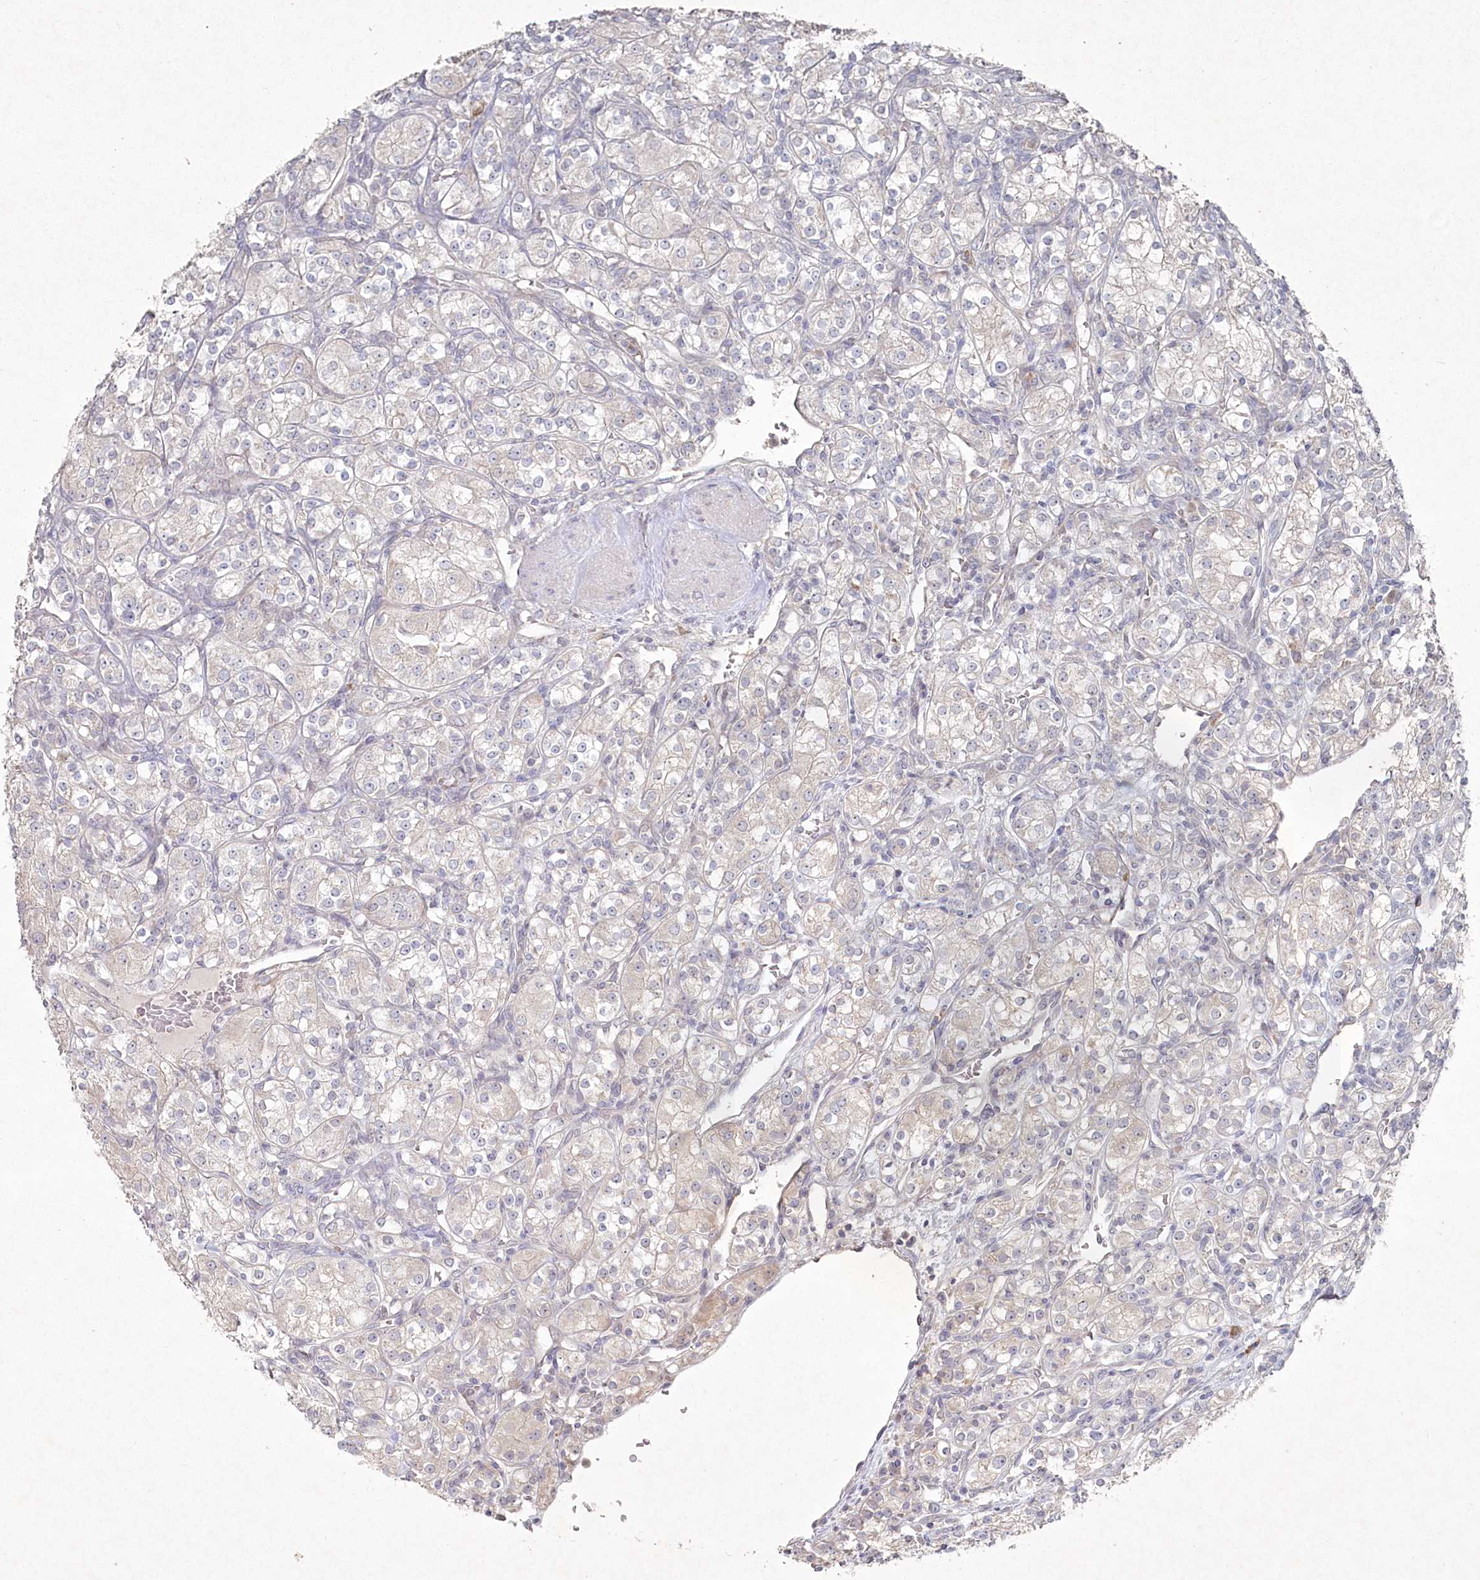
{"staining": {"intensity": "negative", "quantity": "none", "location": "none"}, "tissue": "renal cancer", "cell_type": "Tumor cells", "image_type": "cancer", "snomed": [{"axis": "morphology", "description": "Adenocarcinoma, NOS"}, {"axis": "topography", "description": "Kidney"}], "caption": "Human adenocarcinoma (renal) stained for a protein using immunohistochemistry displays no positivity in tumor cells.", "gene": "TGFBRAP1", "patient": {"sex": "male", "age": 77}}